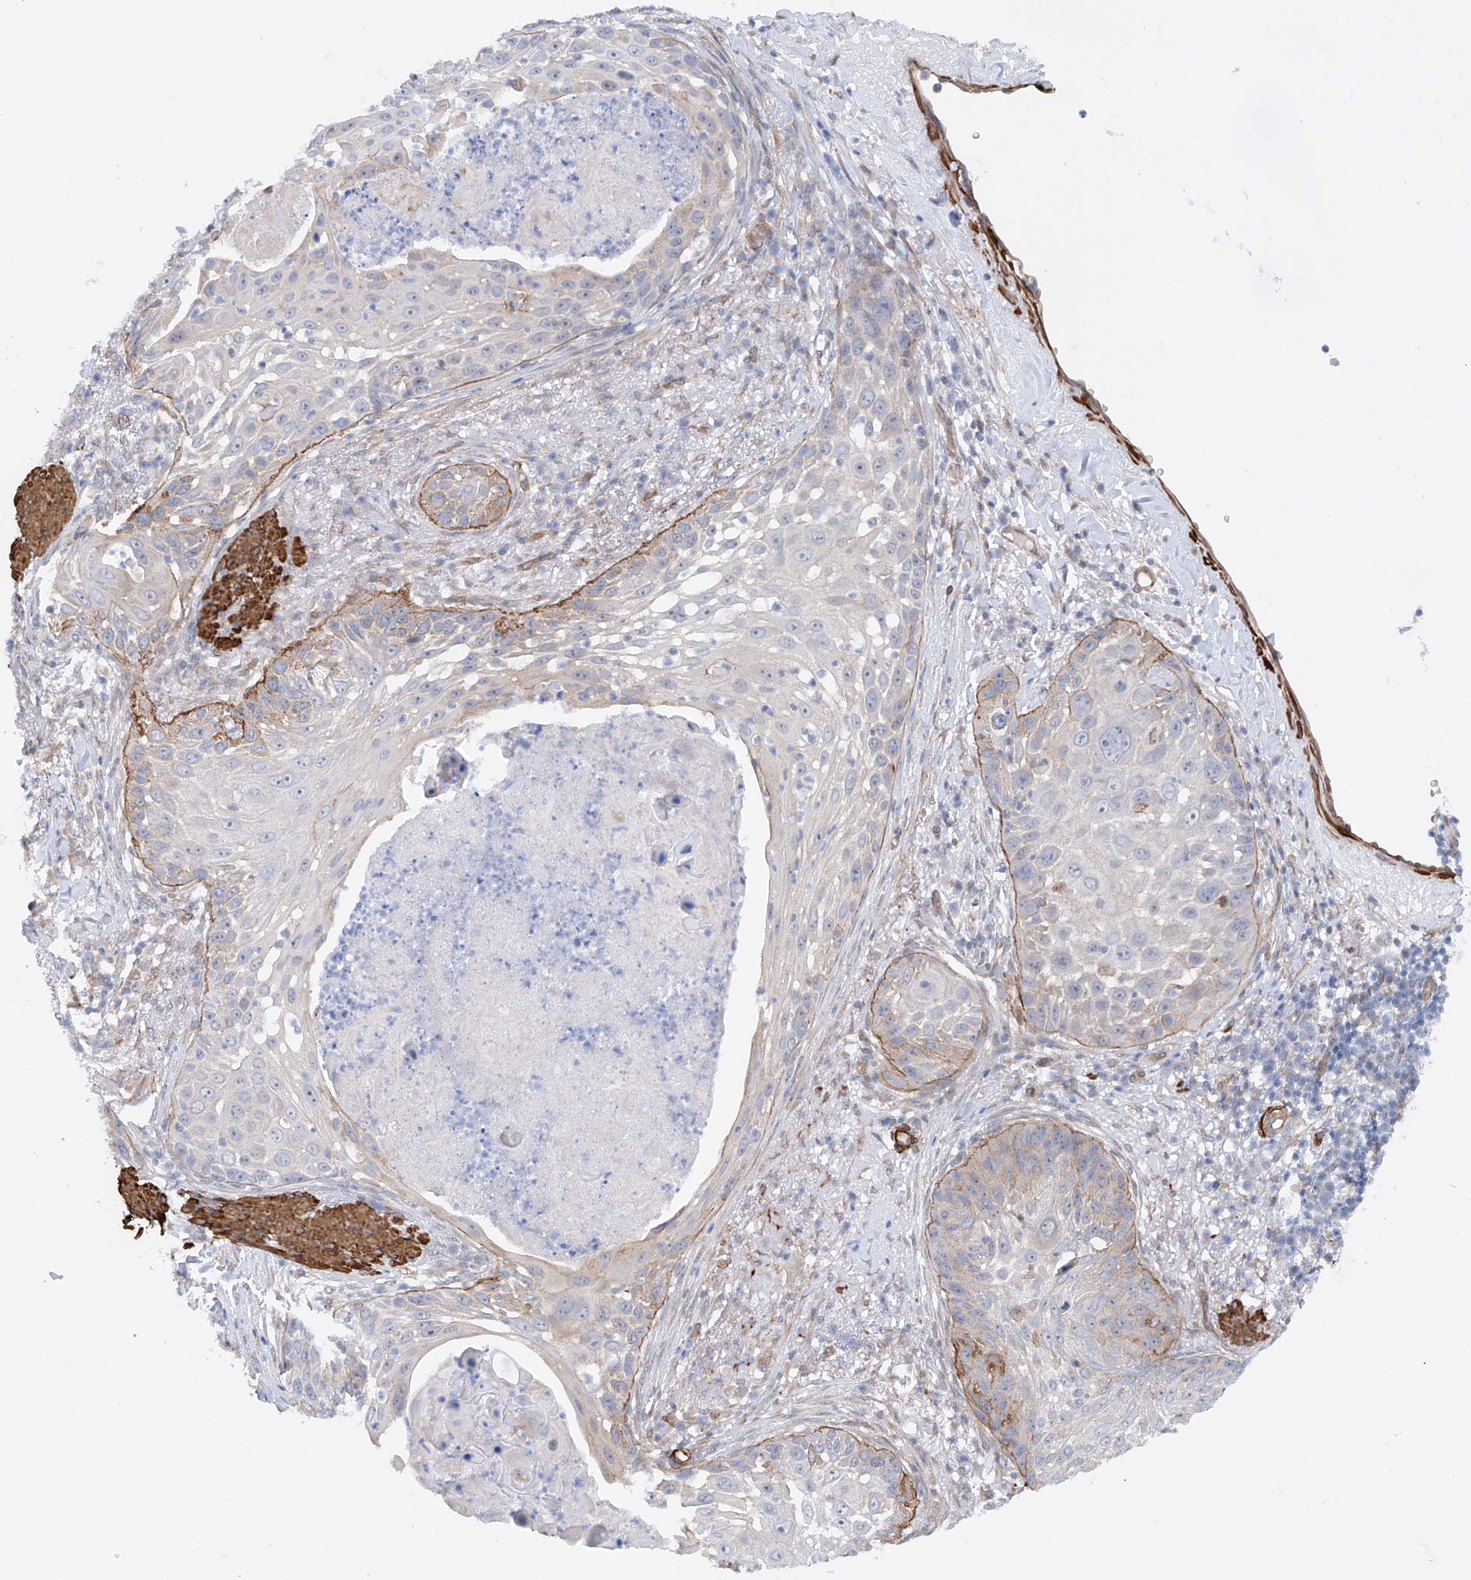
{"staining": {"intensity": "moderate", "quantity": "<25%", "location": "cytoplasmic/membranous"}, "tissue": "skin cancer", "cell_type": "Tumor cells", "image_type": "cancer", "snomed": [{"axis": "morphology", "description": "Squamous cell carcinoma, NOS"}, {"axis": "topography", "description": "Skin"}], "caption": "Approximately <25% of tumor cells in skin cancer (squamous cell carcinoma) reveal moderate cytoplasmic/membranous protein expression as visualized by brown immunohistochemical staining.", "gene": "ZNF490", "patient": {"sex": "female", "age": 44}}